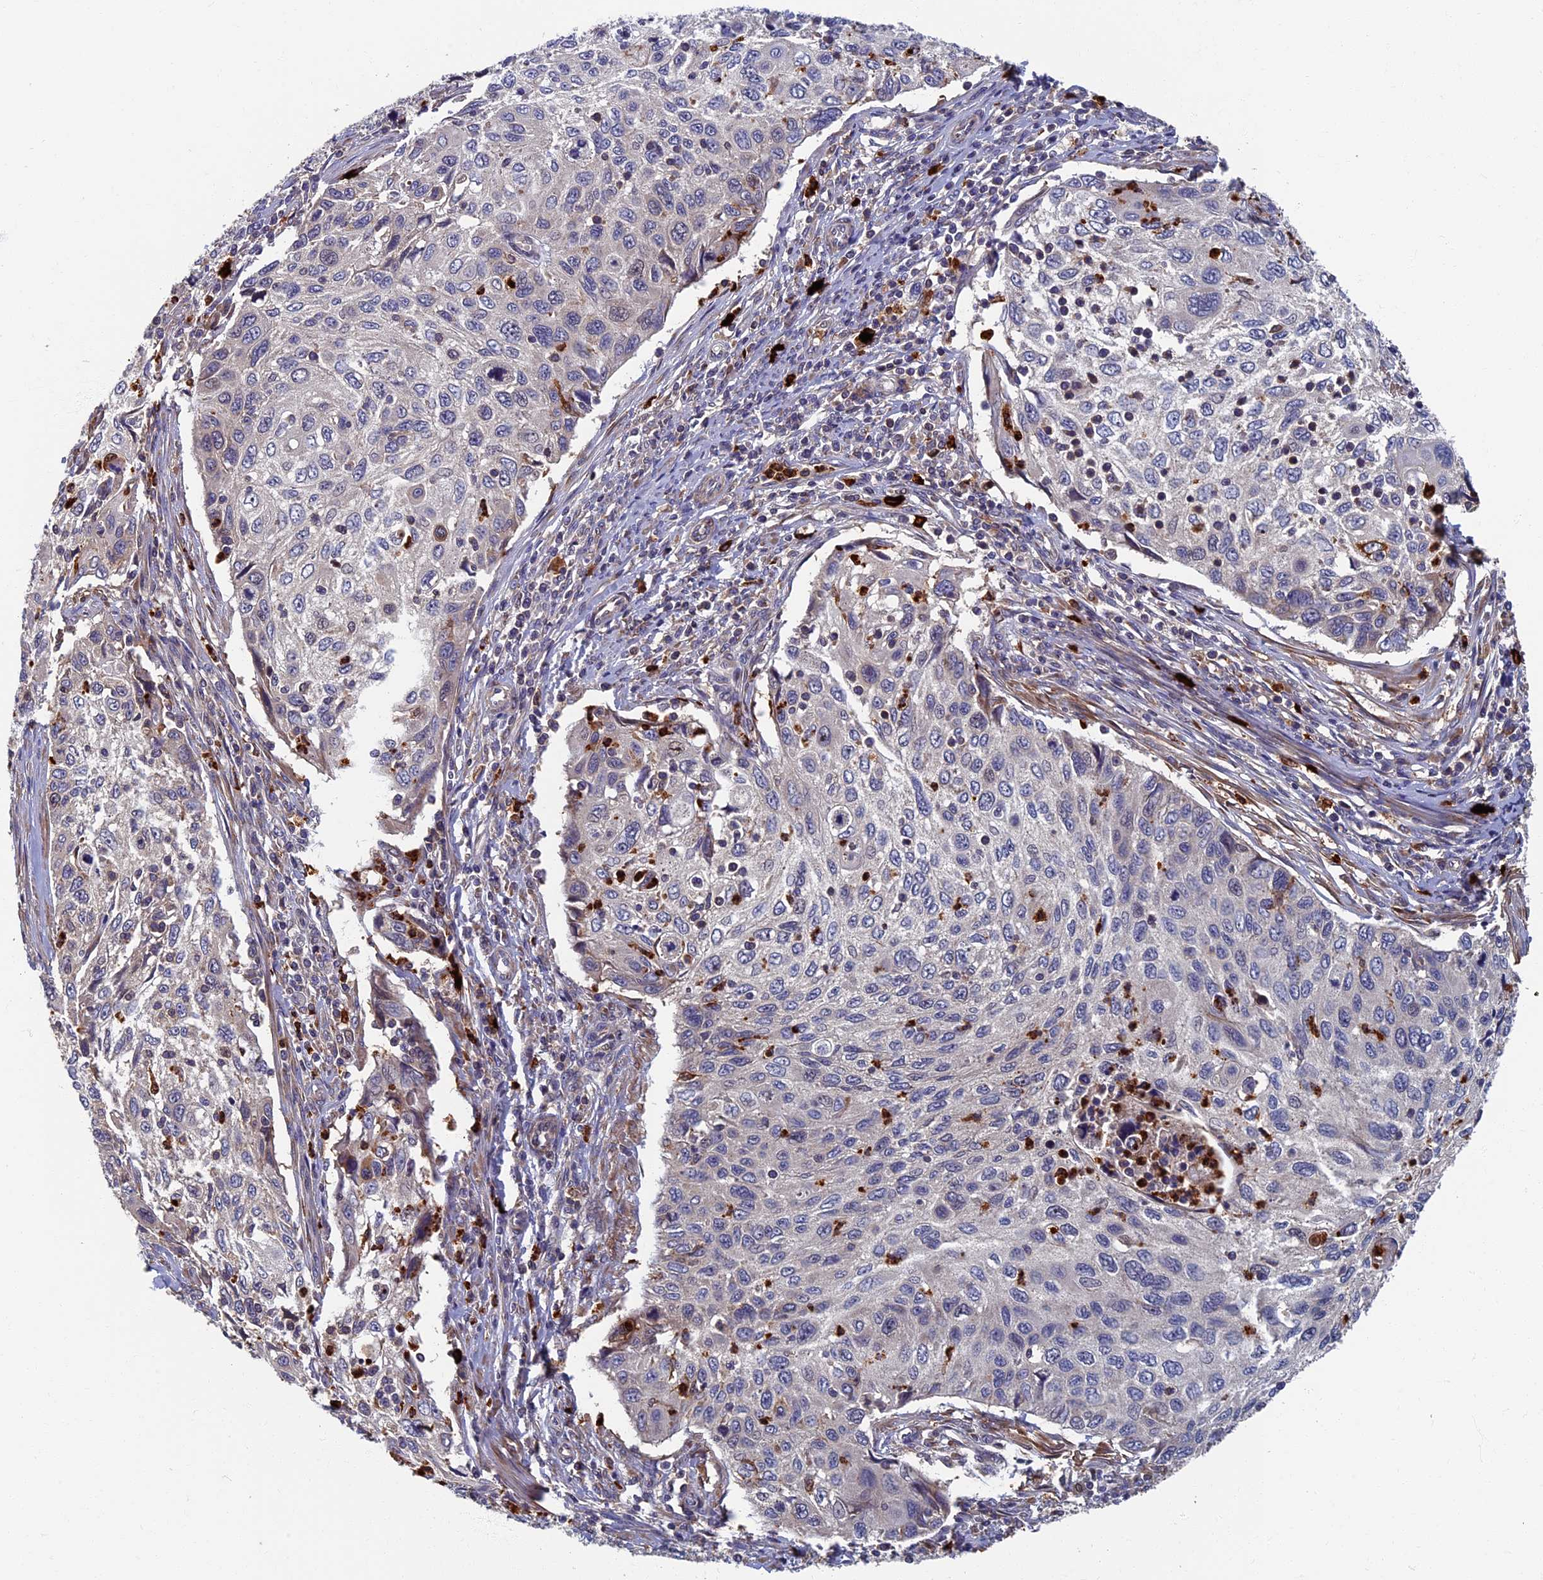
{"staining": {"intensity": "negative", "quantity": "none", "location": "none"}, "tissue": "cervical cancer", "cell_type": "Tumor cells", "image_type": "cancer", "snomed": [{"axis": "morphology", "description": "Squamous cell carcinoma, NOS"}, {"axis": "topography", "description": "Cervix"}], "caption": "A micrograph of human cervical squamous cell carcinoma is negative for staining in tumor cells. (Immunohistochemistry (ihc), brightfield microscopy, high magnification).", "gene": "TNK2", "patient": {"sex": "female", "age": 70}}